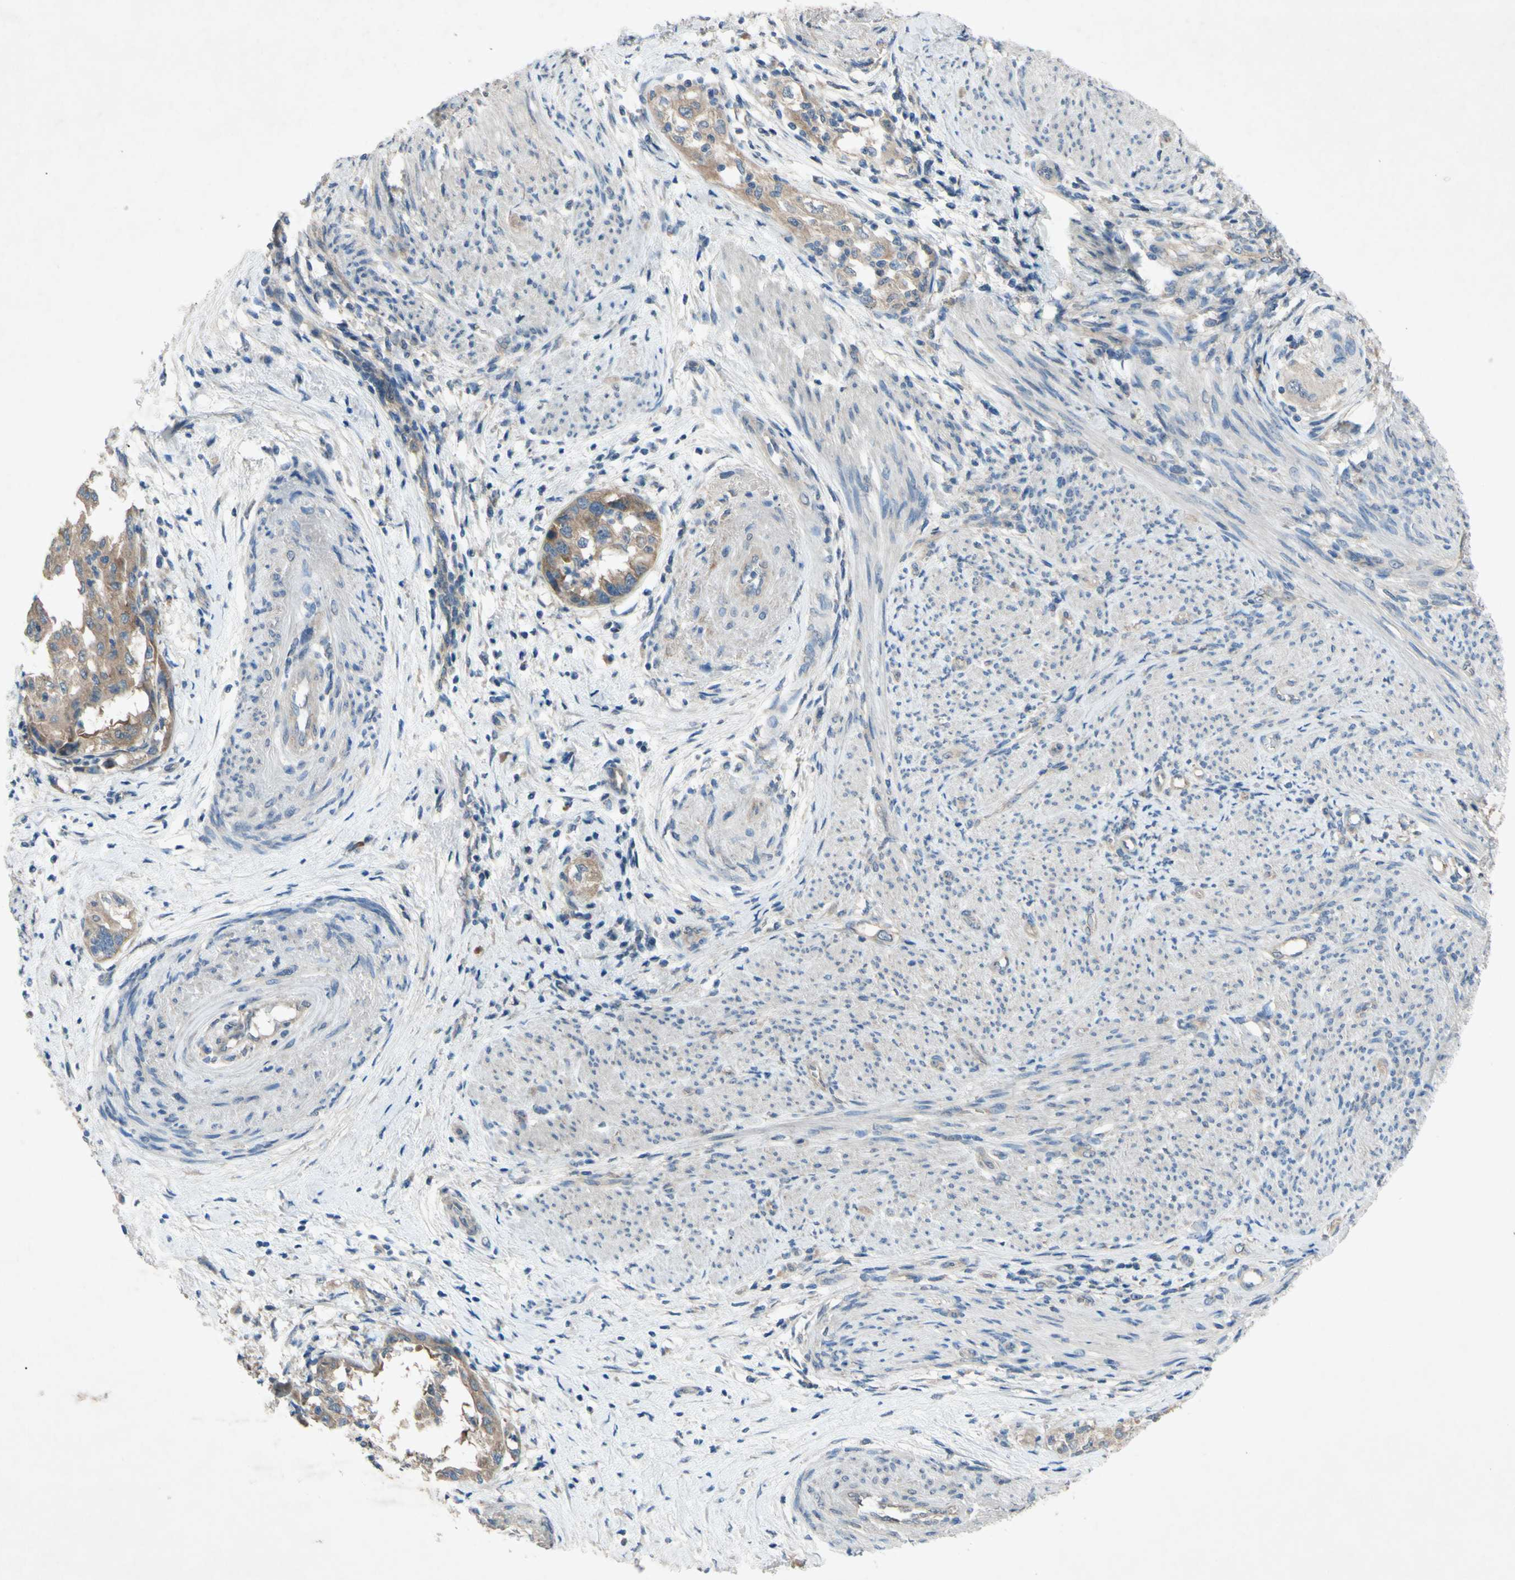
{"staining": {"intensity": "moderate", "quantity": ">75%", "location": "cytoplasmic/membranous"}, "tissue": "endometrial cancer", "cell_type": "Tumor cells", "image_type": "cancer", "snomed": [{"axis": "morphology", "description": "Adenocarcinoma, NOS"}, {"axis": "topography", "description": "Endometrium"}], "caption": "Endometrial adenocarcinoma stained for a protein exhibits moderate cytoplasmic/membranous positivity in tumor cells.", "gene": "HILPDA", "patient": {"sex": "female", "age": 85}}